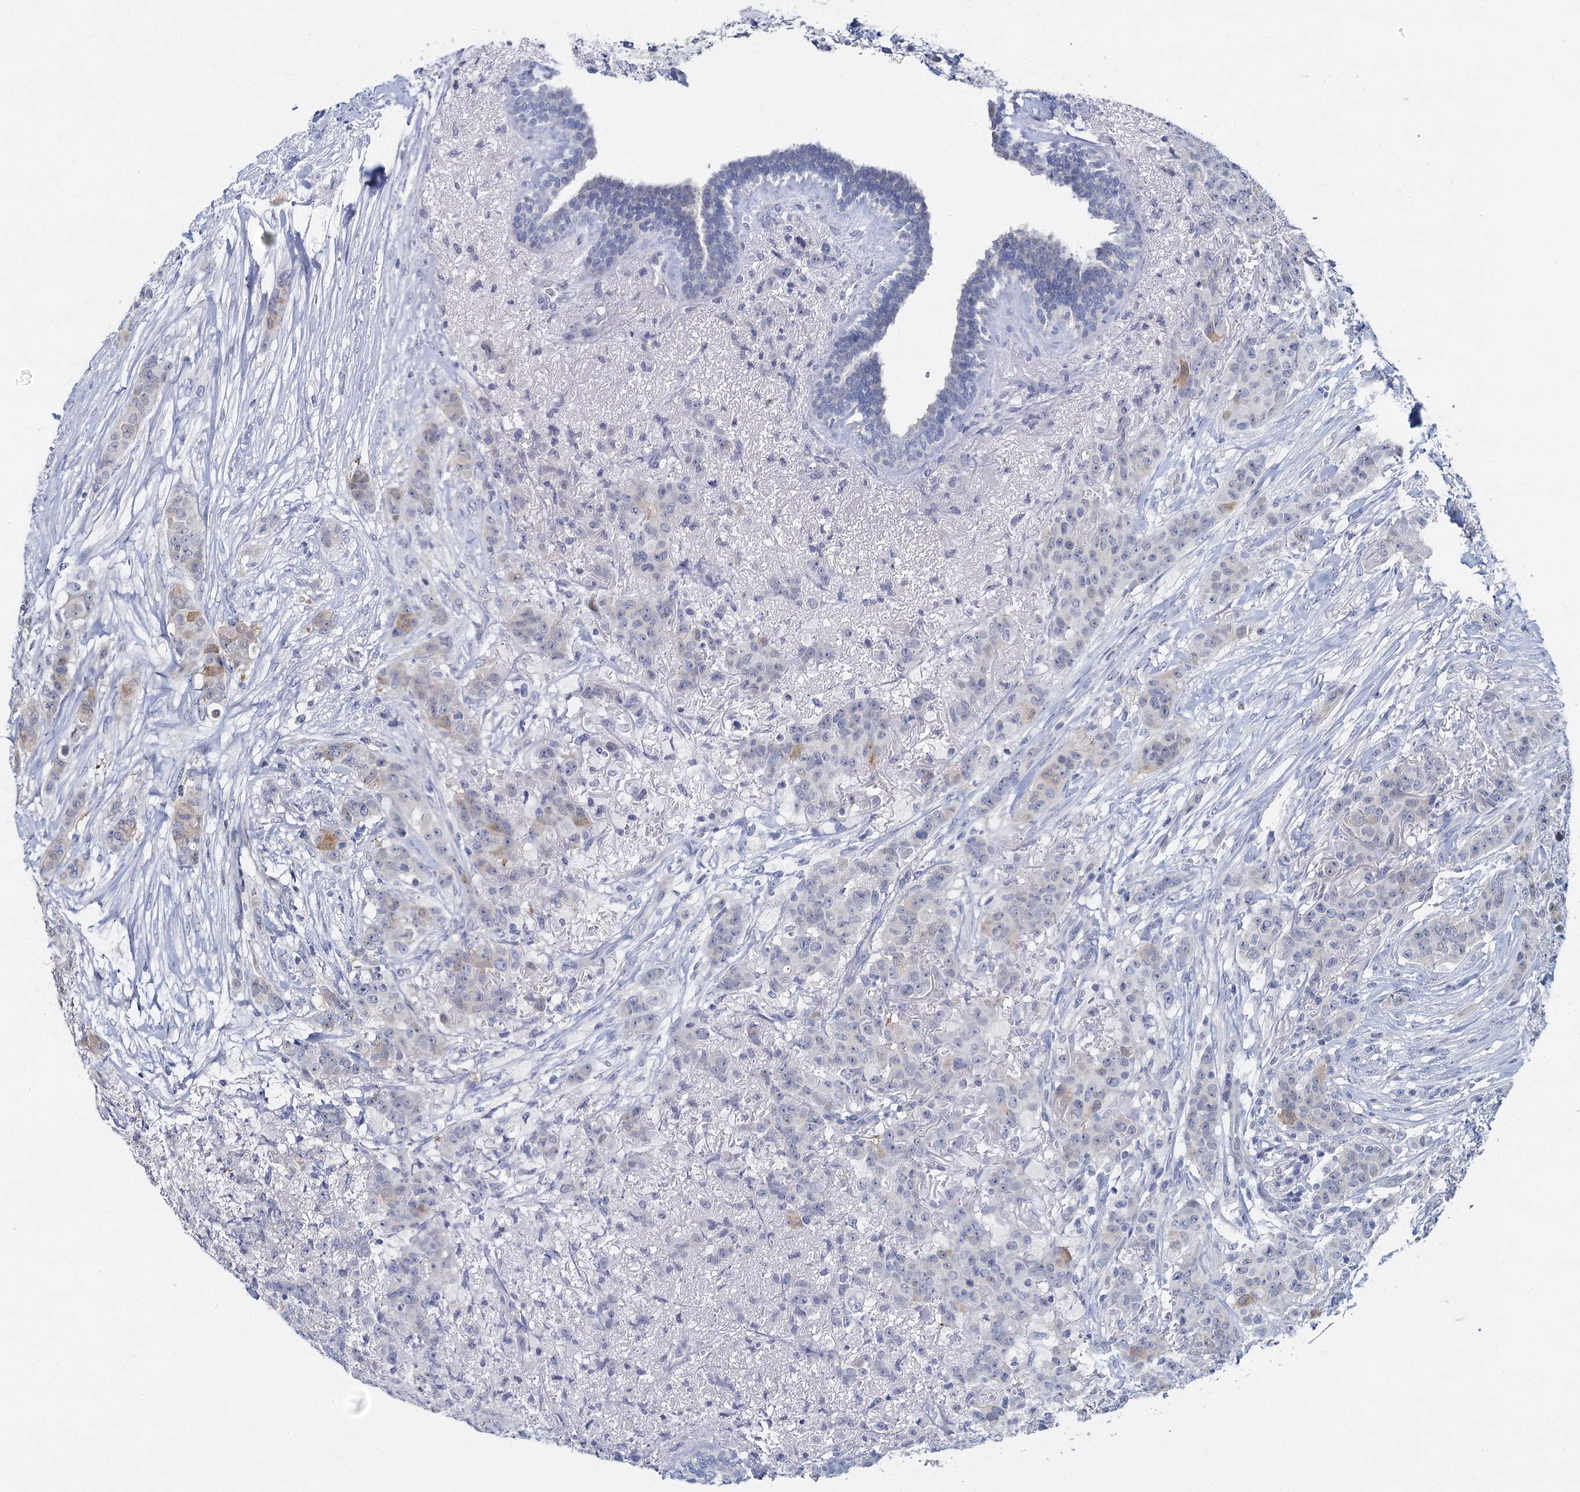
{"staining": {"intensity": "moderate", "quantity": "<25%", "location": "cytoplasmic/membranous"}, "tissue": "breast cancer", "cell_type": "Tumor cells", "image_type": "cancer", "snomed": [{"axis": "morphology", "description": "Duct carcinoma"}, {"axis": "topography", "description": "Breast"}], "caption": "Immunohistochemistry of human breast cancer (infiltrating ductal carcinoma) shows low levels of moderate cytoplasmic/membranous positivity in approximately <25% of tumor cells.", "gene": "ACRBP", "patient": {"sex": "female", "age": 40}}